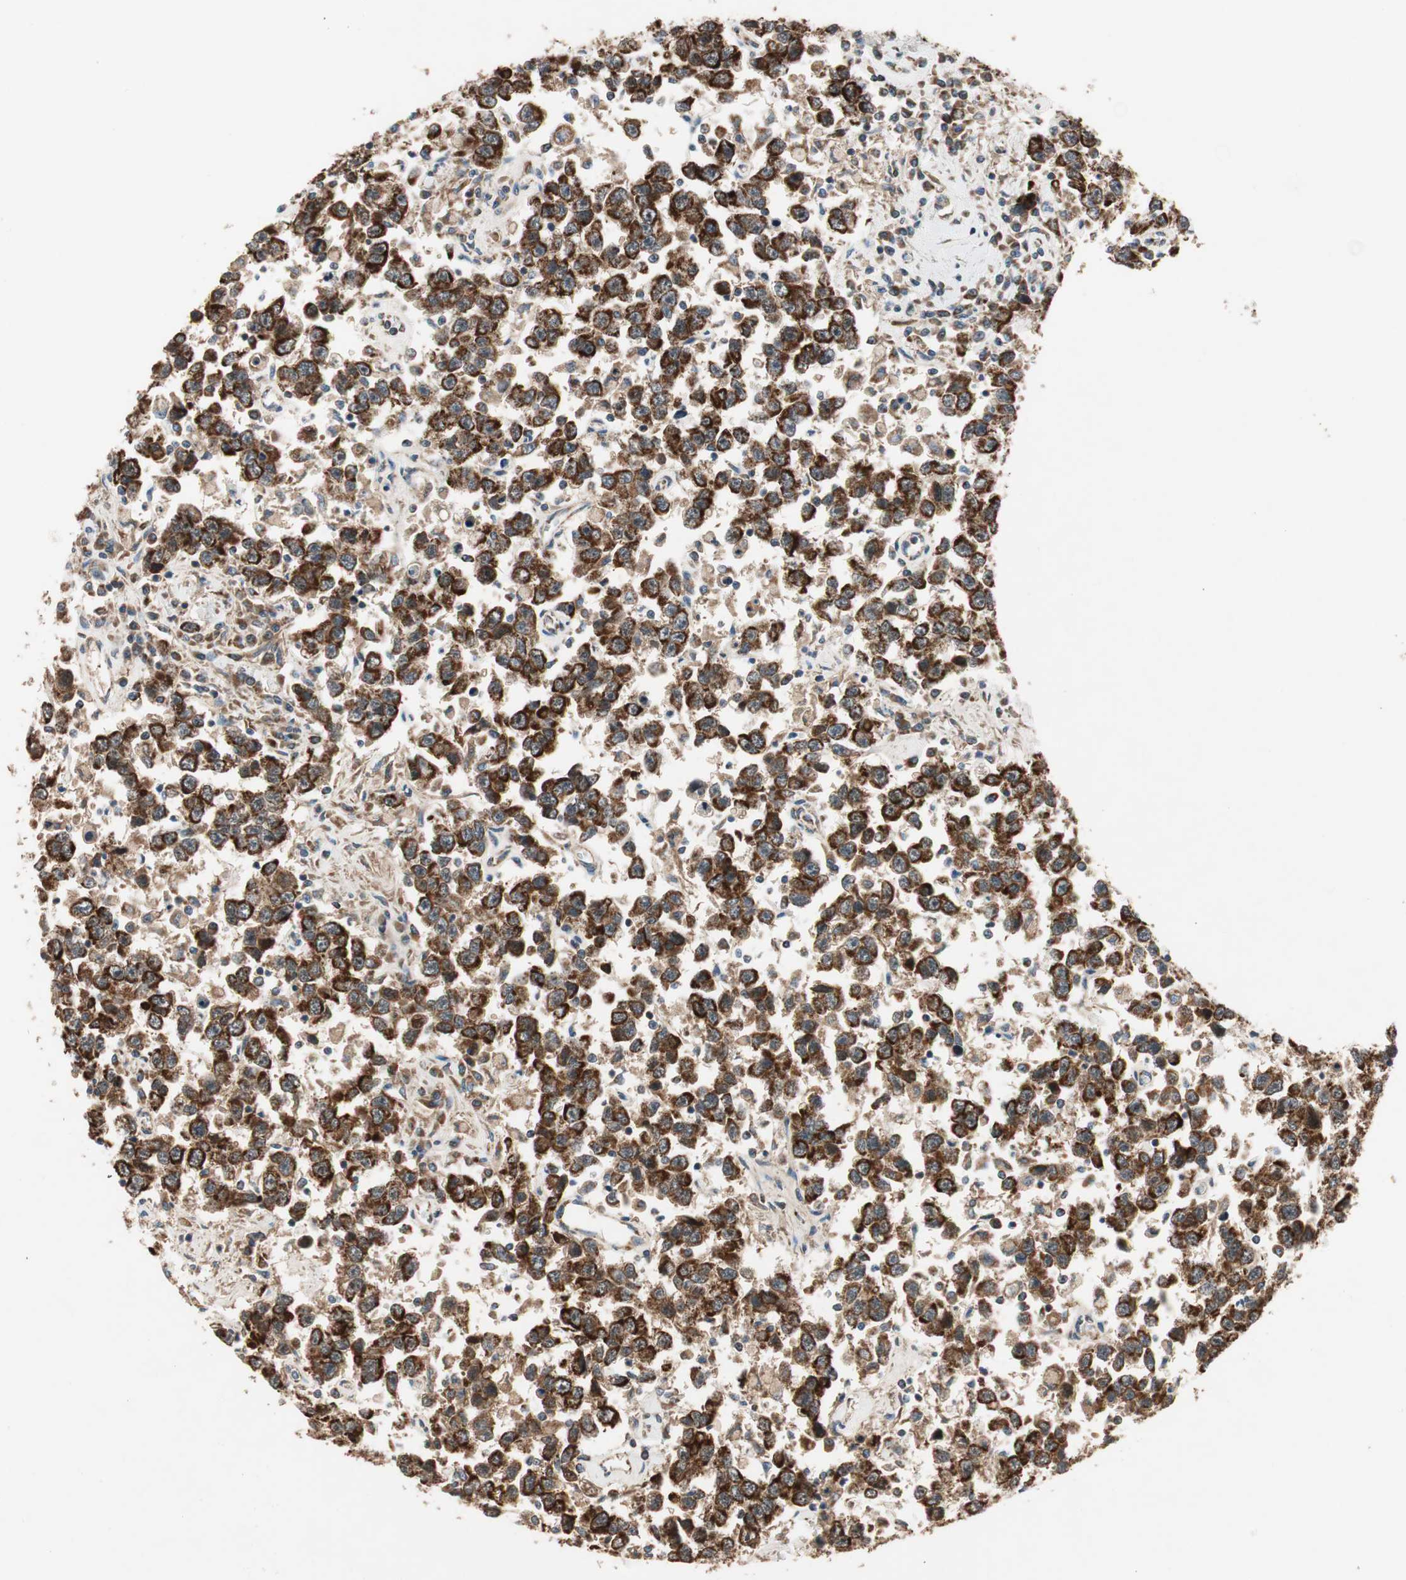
{"staining": {"intensity": "strong", "quantity": ">75%", "location": "cytoplasmic/membranous"}, "tissue": "testis cancer", "cell_type": "Tumor cells", "image_type": "cancer", "snomed": [{"axis": "morphology", "description": "Seminoma, NOS"}, {"axis": "topography", "description": "Testis"}], "caption": "This image shows immunohistochemistry staining of seminoma (testis), with high strong cytoplasmic/membranous staining in approximately >75% of tumor cells.", "gene": "AKAP1", "patient": {"sex": "male", "age": 41}}